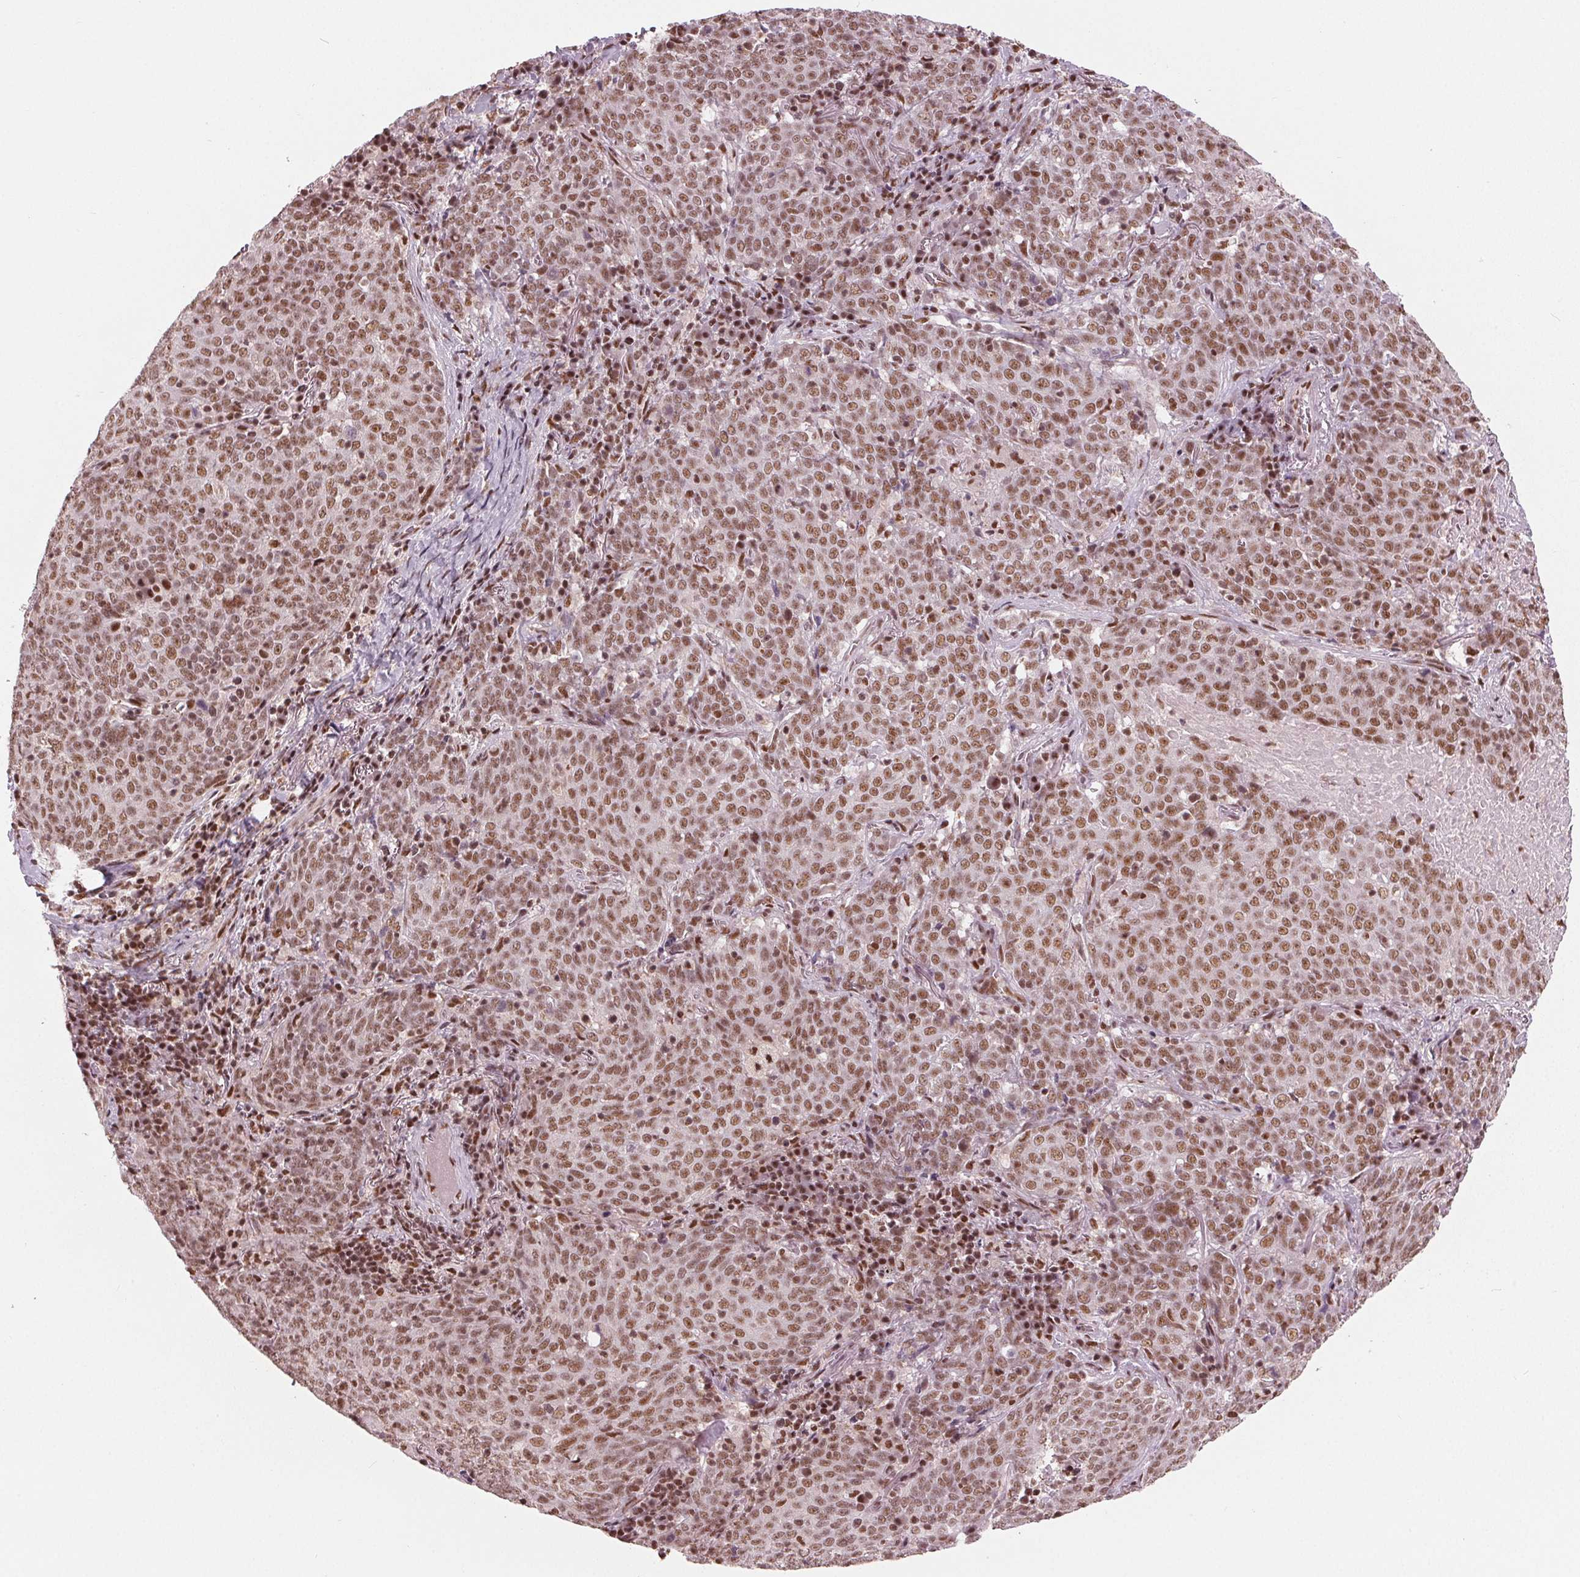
{"staining": {"intensity": "moderate", "quantity": ">75%", "location": "nuclear"}, "tissue": "lung cancer", "cell_type": "Tumor cells", "image_type": "cancer", "snomed": [{"axis": "morphology", "description": "Squamous cell carcinoma, NOS"}, {"axis": "topography", "description": "Lung"}], "caption": "An image showing moderate nuclear positivity in approximately >75% of tumor cells in lung cancer, as visualized by brown immunohistochemical staining.", "gene": "LSM2", "patient": {"sex": "male", "age": 82}}